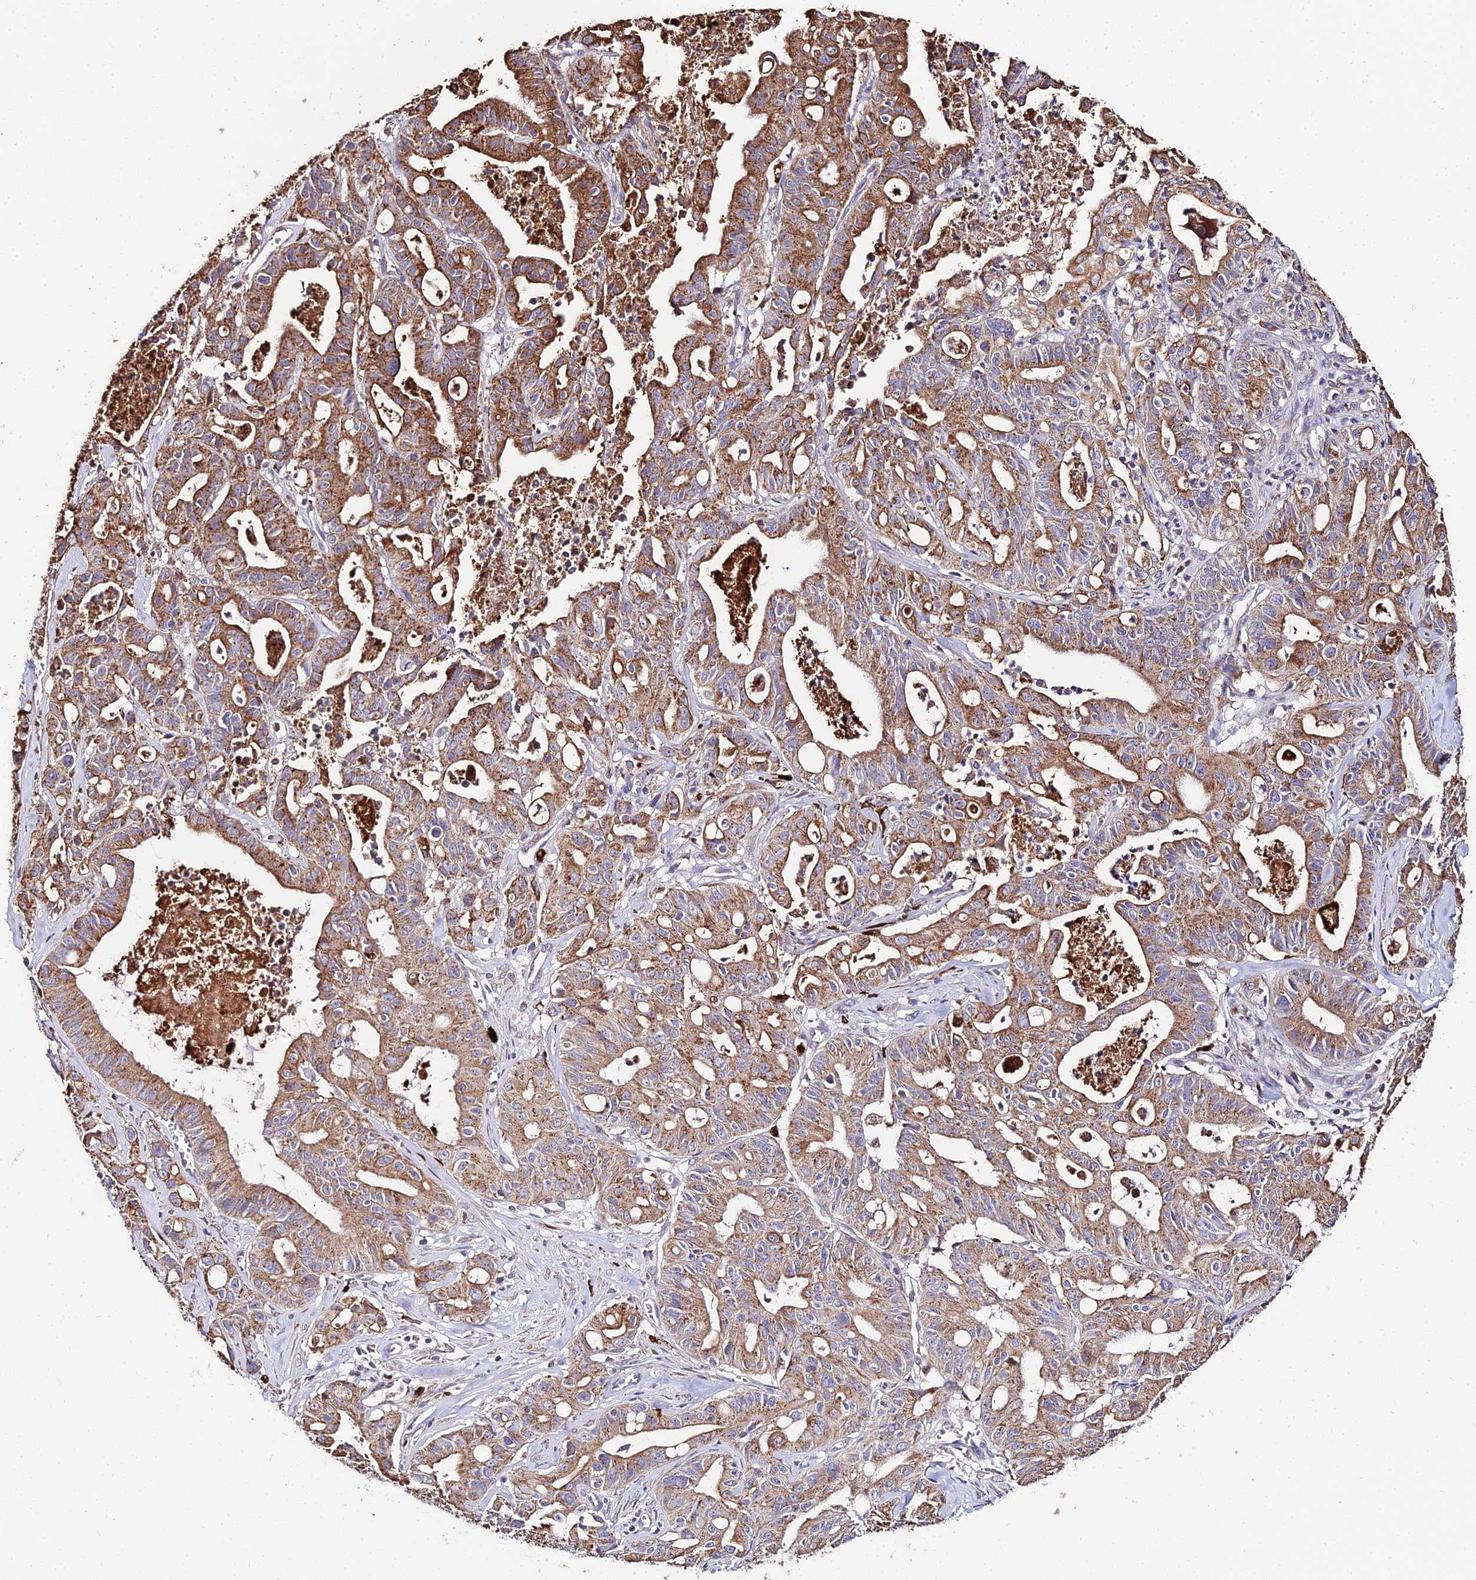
{"staining": {"intensity": "strong", "quantity": ">75%", "location": "cytoplasmic/membranous"}, "tissue": "ovarian cancer", "cell_type": "Tumor cells", "image_type": "cancer", "snomed": [{"axis": "morphology", "description": "Cystadenocarcinoma, mucinous, NOS"}, {"axis": "topography", "description": "Ovary"}], "caption": "There is high levels of strong cytoplasmic/membranous positivity in tumor cells of mucinous cystadenocarcinoma (ovarian), as demonstrated by immunohistochemical staining (brown color).", "gene": "PEX19", "patient": {"sex": "female", "age": 70}}